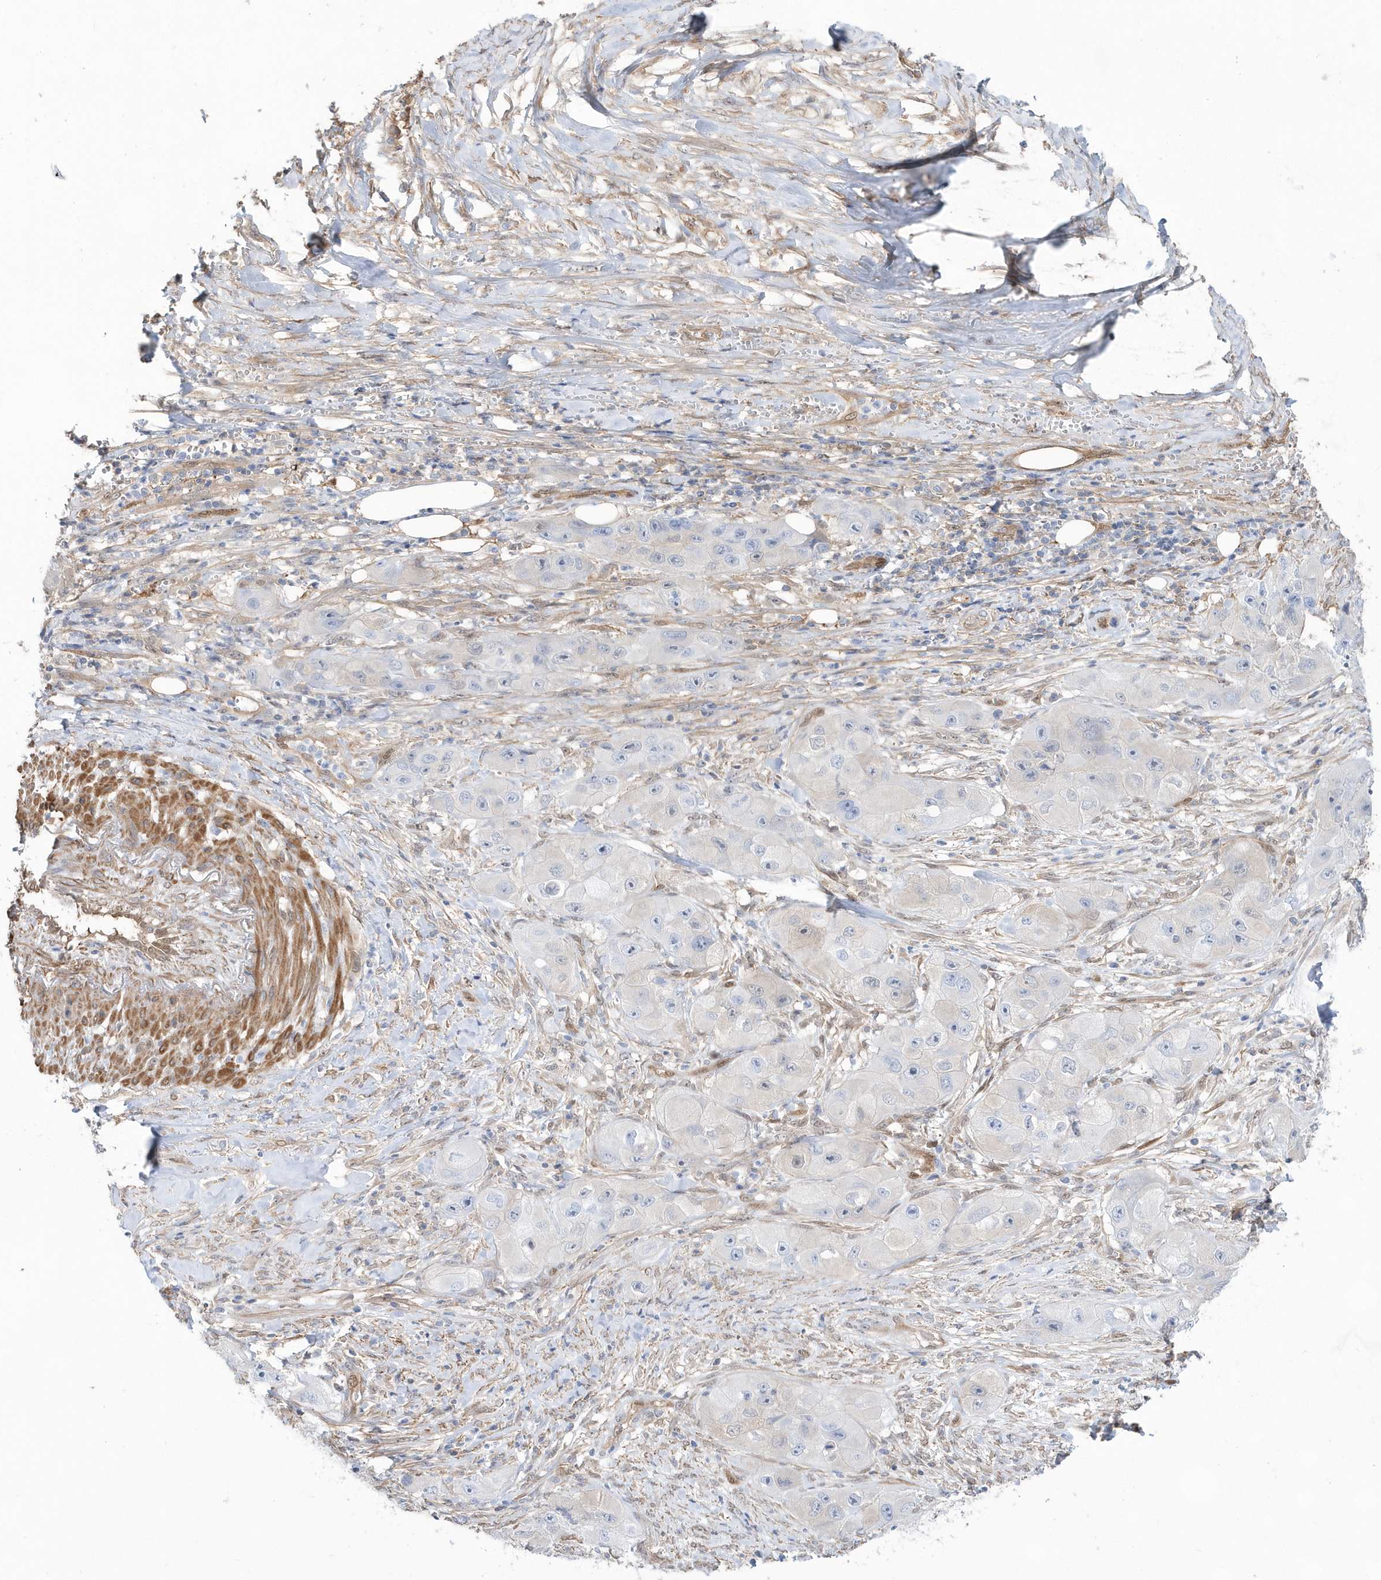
{"staining": {"intensity": "negative", "quantity": "none", "location": "none"}, "tissue": "skin cancer", "cell_type": "Tumor cells", "image_type": "cancer", "snomed": [{"axis": "morphology", "description": "Squamous cell carcinoma, NOS"}, {"axis": "topography", "description": "Skin"}, {"axis": "topography", "description": "Subcutis"}], "caption": "Immunohistochemical staining of human squamous cell carcinoma (skin) reveals no significant expression in tumor cells. Nuclei are stained in blue.", "gene": "BDH2", "patient": {"sex": "male", "age": 73}}